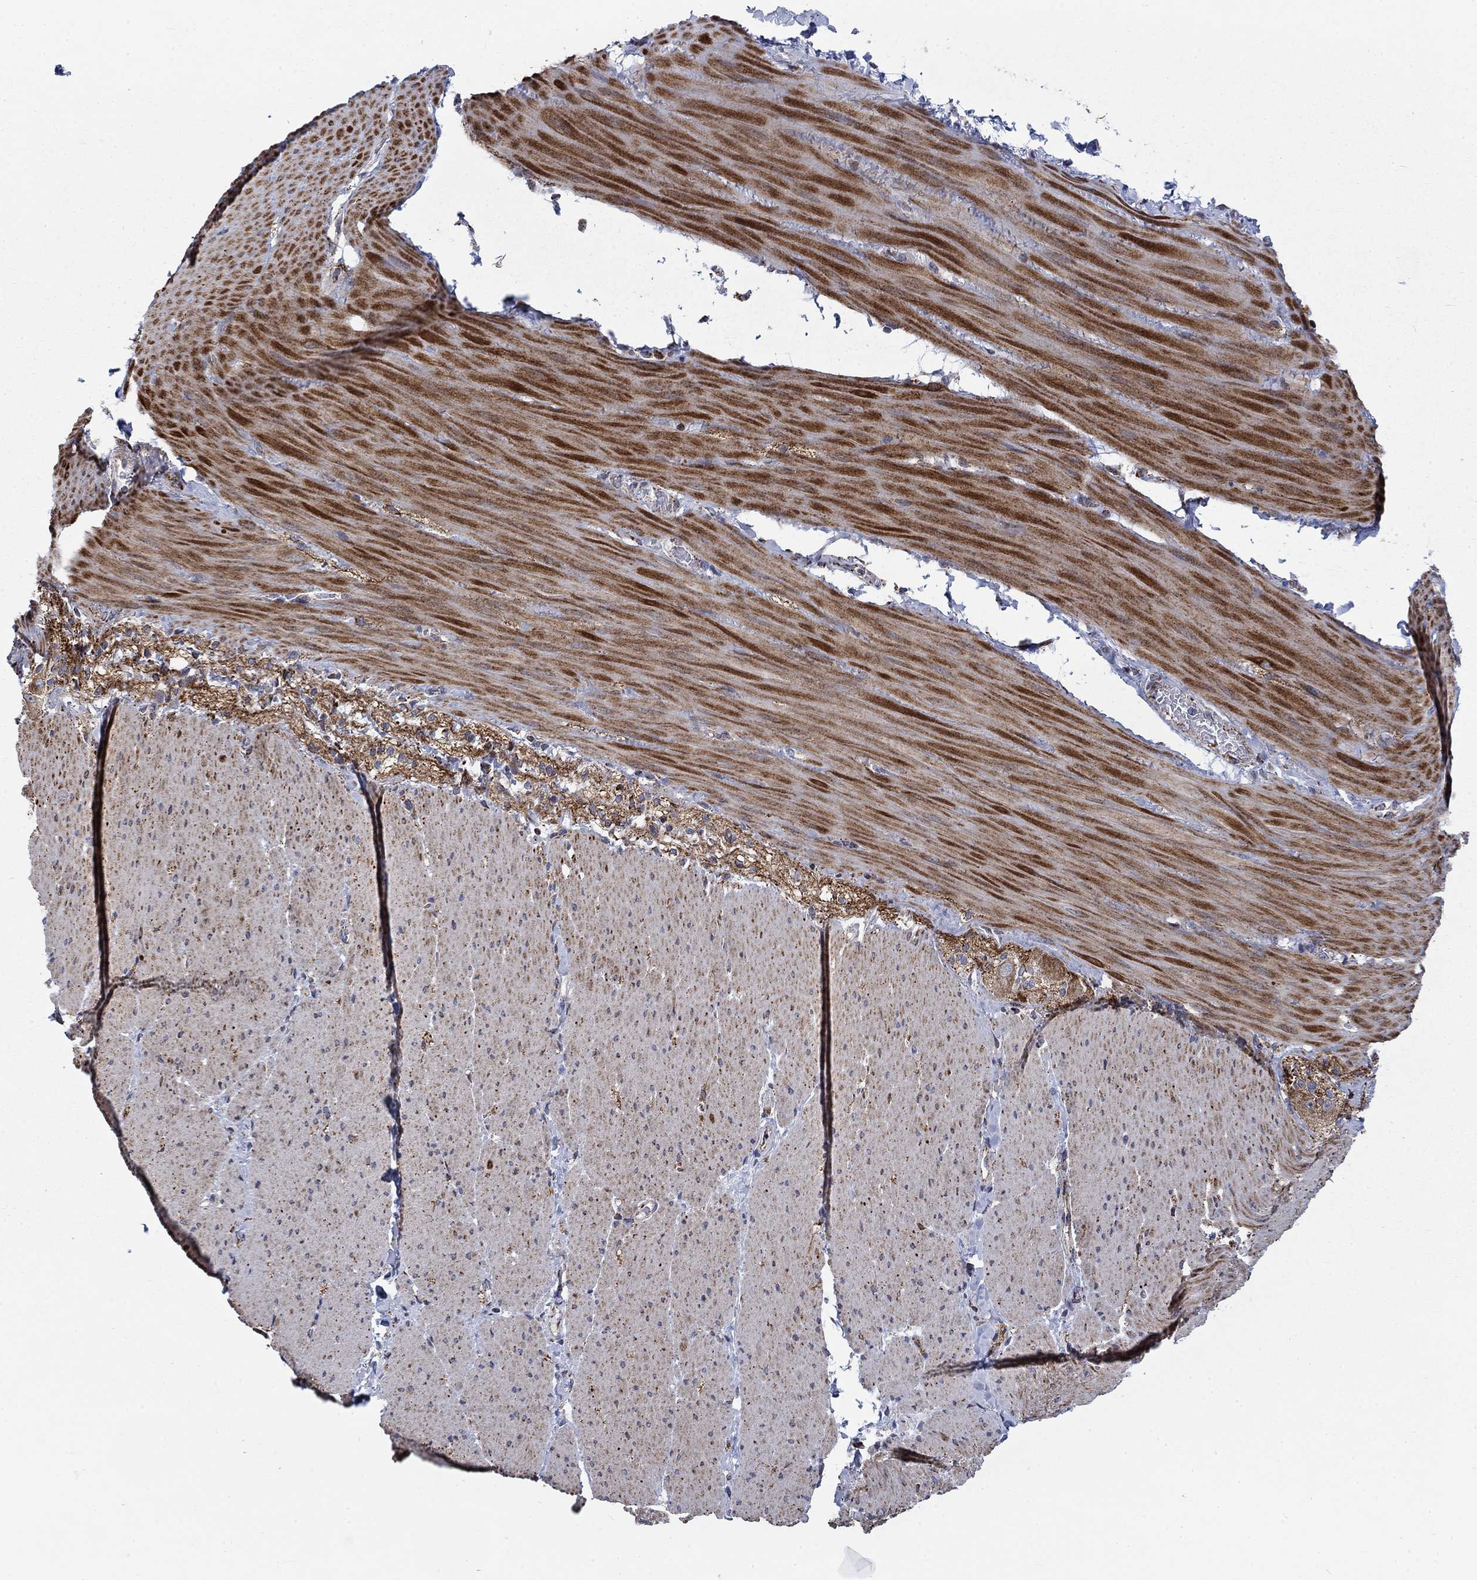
{"staining": {"intensity": "negative", "quantity": "none", "location": "none"}, "tissue": "soft tissue", "cell_type": "Fibroblasts", "image_type": "normal", "snomed": [{"axis": "morphology", "description": "Normal tissue, NOS"}, {"axis": "topography", "description": "Smooth muscle"}, {"axis": "topography", "description": "Duodenum"}, {"axis": "topography", "description": "Peripheral nerve tissue"}], "caption": "IHC of unremarkable soft tissue exhibits no positivity in fibroblasts. (DAB (3,3'-diaminobenzidine) immunohistochemistry visualized using brightfield microscopy, high magnification).", "gene": "MOAP1", "patient": {"sex": "female", "age": 61}}